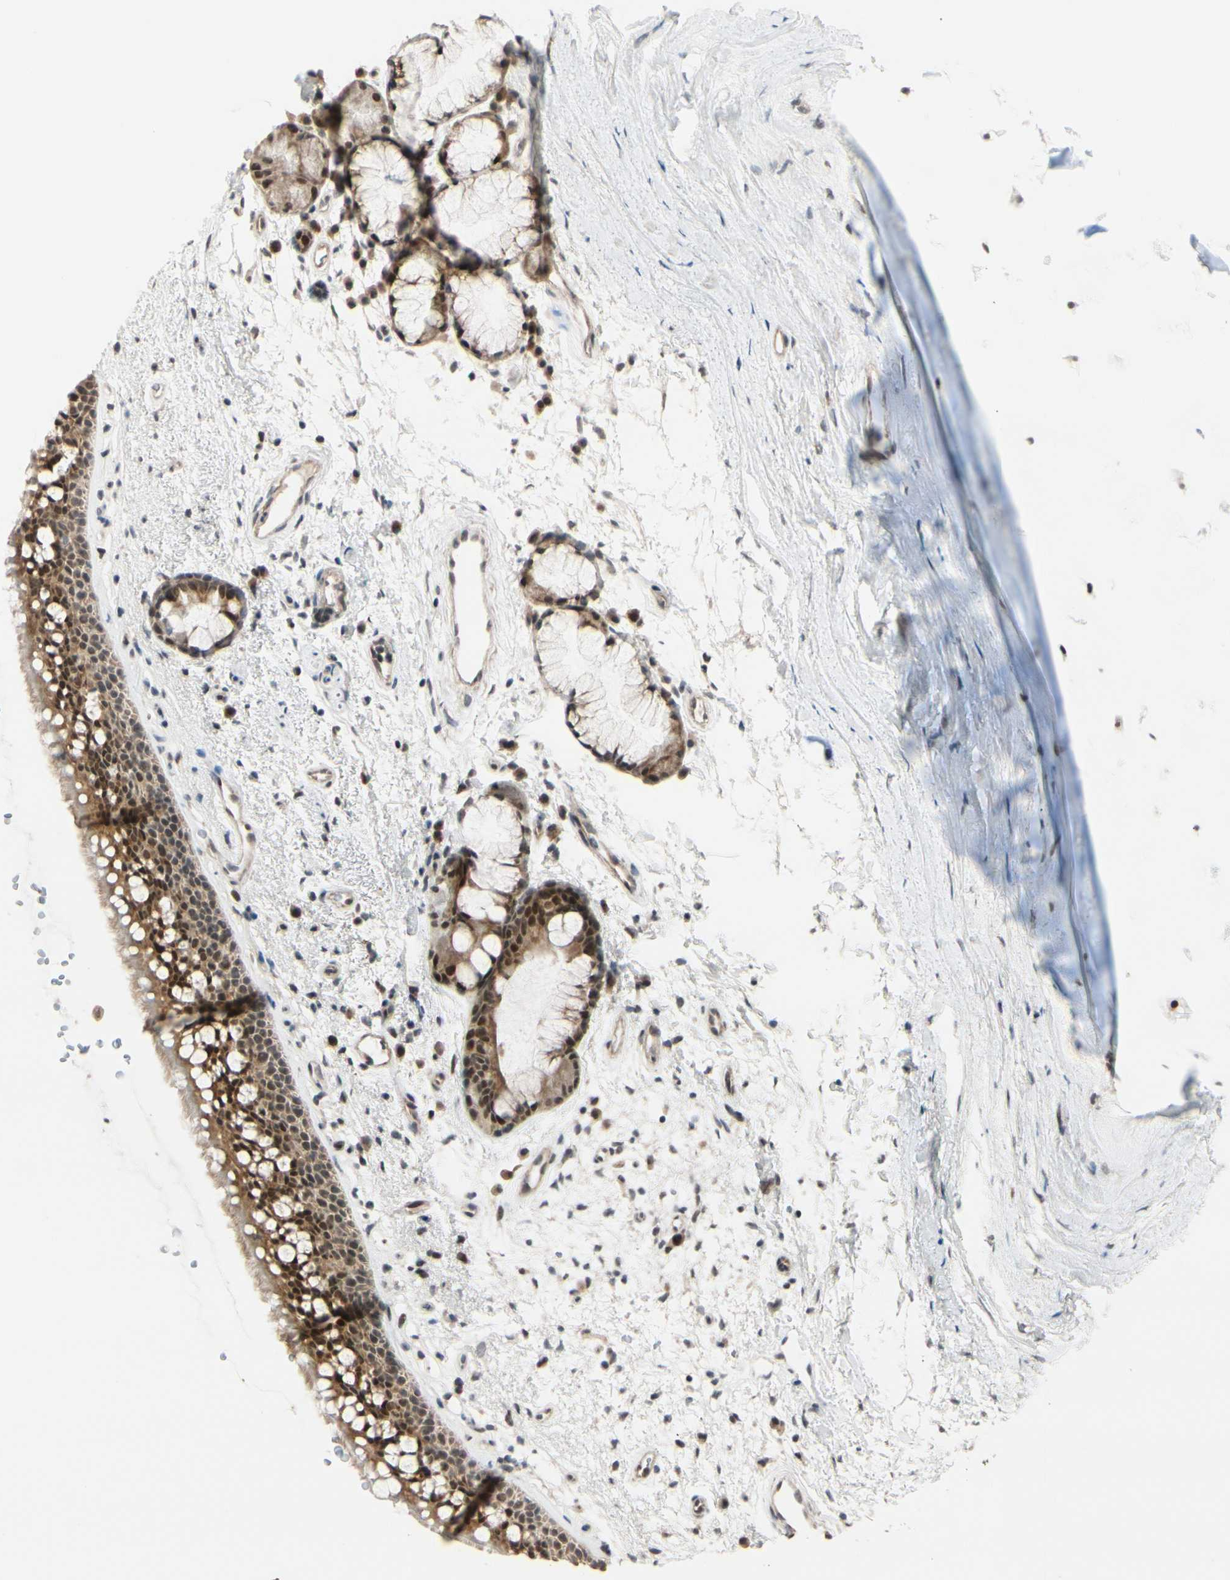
{"staining": {"intensity": "moderate", "quantity": "25%-75%", "location": "cytoplasmic/membranous,nuclear"}, "tissue": "bronchus", "cell_type": "Respiratory epithelial cells", "image_type": "normal", "snomed": [{"axis": "morphology", "description": "Normal tissue, NOS"}, {"axis": "topography", "description": "Bronchus"}], "caption": "Immunohistochemical staining of unremarkable bronchus reveals moderate cytoplasmic/membranous,nuclear protein staining in about 25%-75% of respiratory epithelial cells. The protein is shown in brown color, while the nuclei are stained blue.", "gene": "BRMS1", "patient": {"sex": "female", "age": 54}}